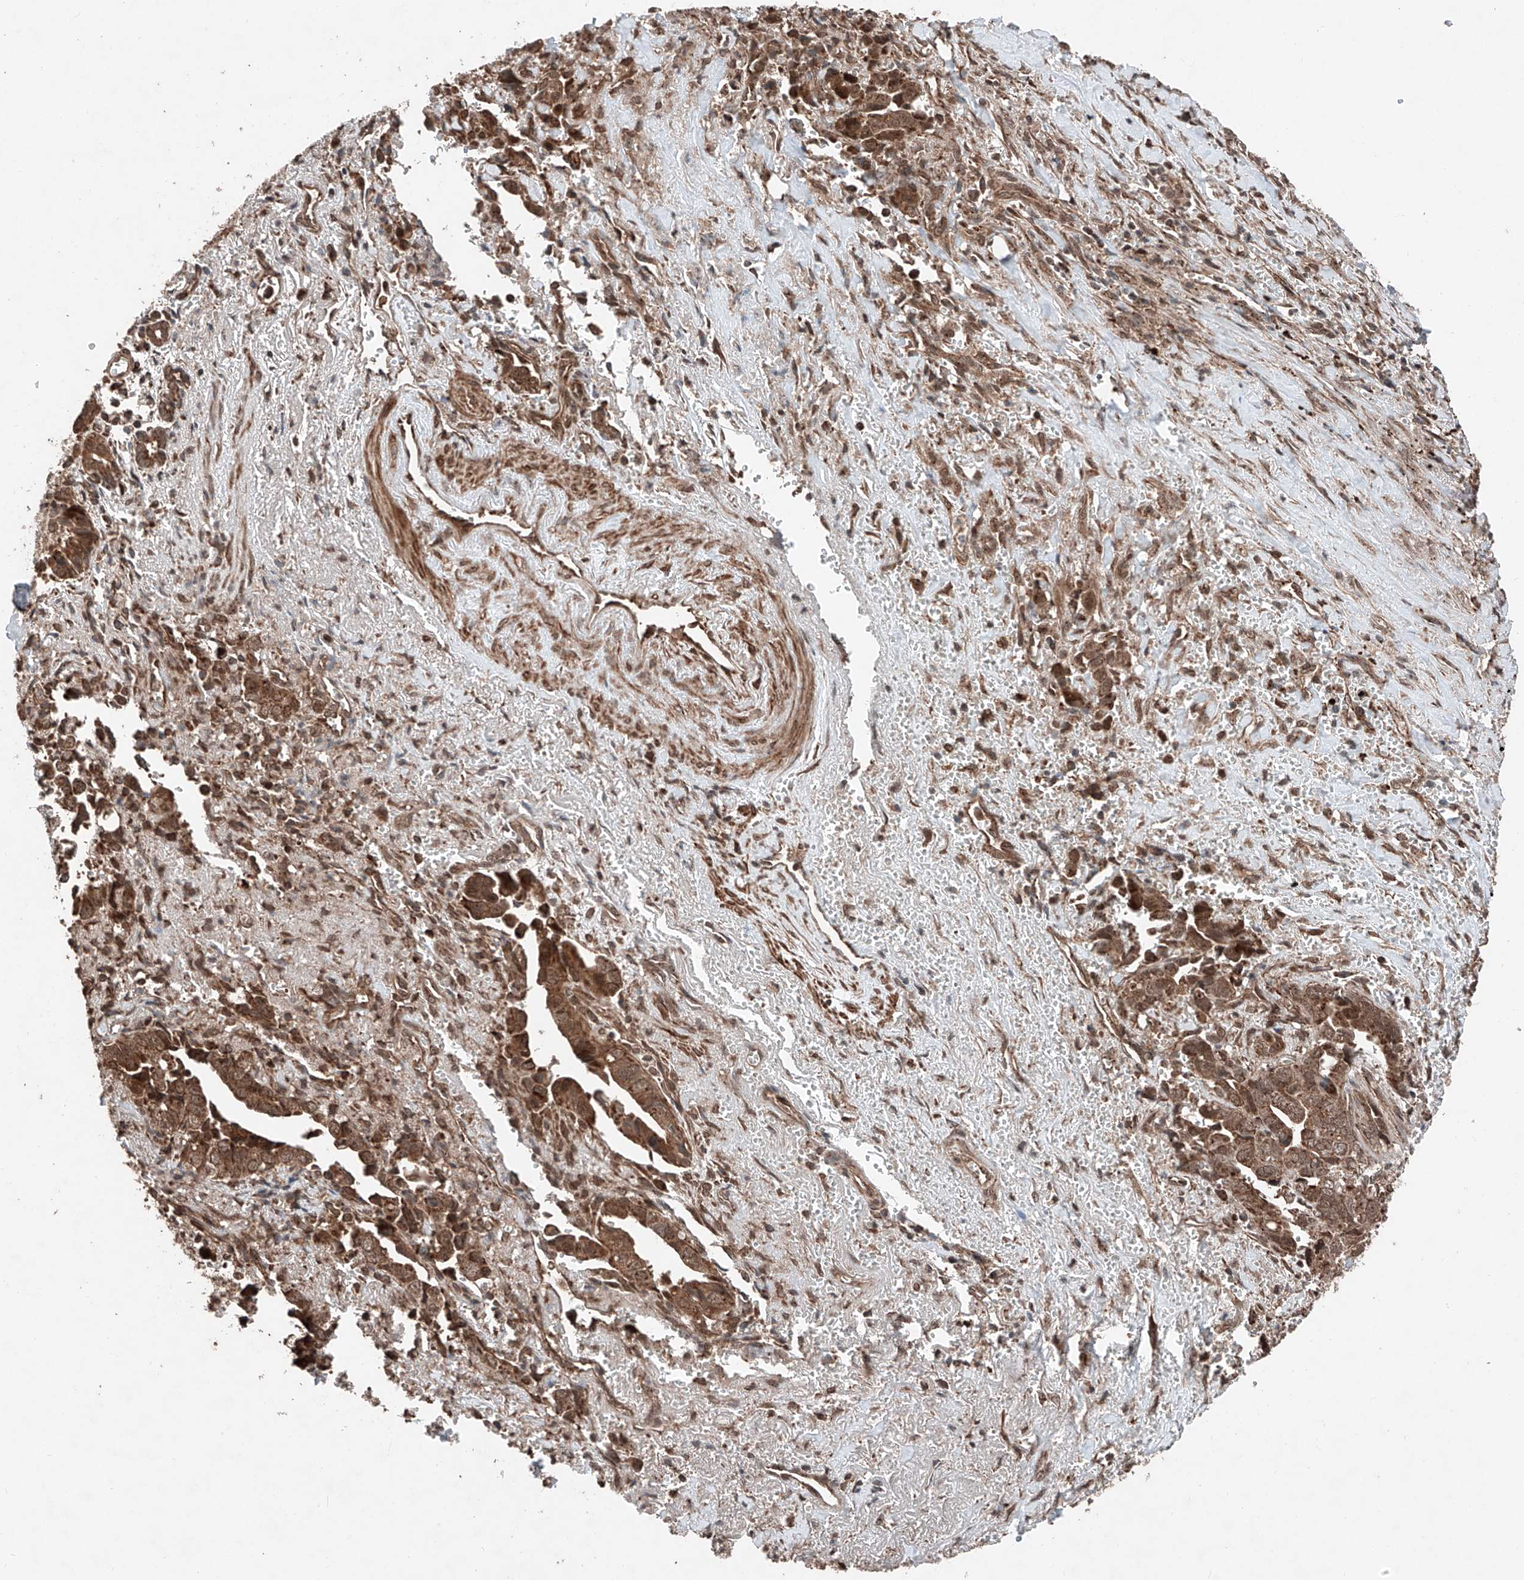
{"staining": {"intensity": "moderate", "quantity": ">75%", "location": "cytoplasmic/membranous"}, "tissue": "liver cancer", "cell_type": "Tumor cells", "image_type": "cancer", "snomed": [{"axis": "morphology", "description": "Cholangiocarcinoma"}, {"axis": "topography", "description": "Liver"}], "caption": "Liver cholangiocarcinoma stained for a protein (brown) demonstrates moderate cytoplasmic/membranous positive positivity in approximately >75% of tumor cells.", "gene": "ZSCAN29", "patient": {"sex": "female", "age": 79}}